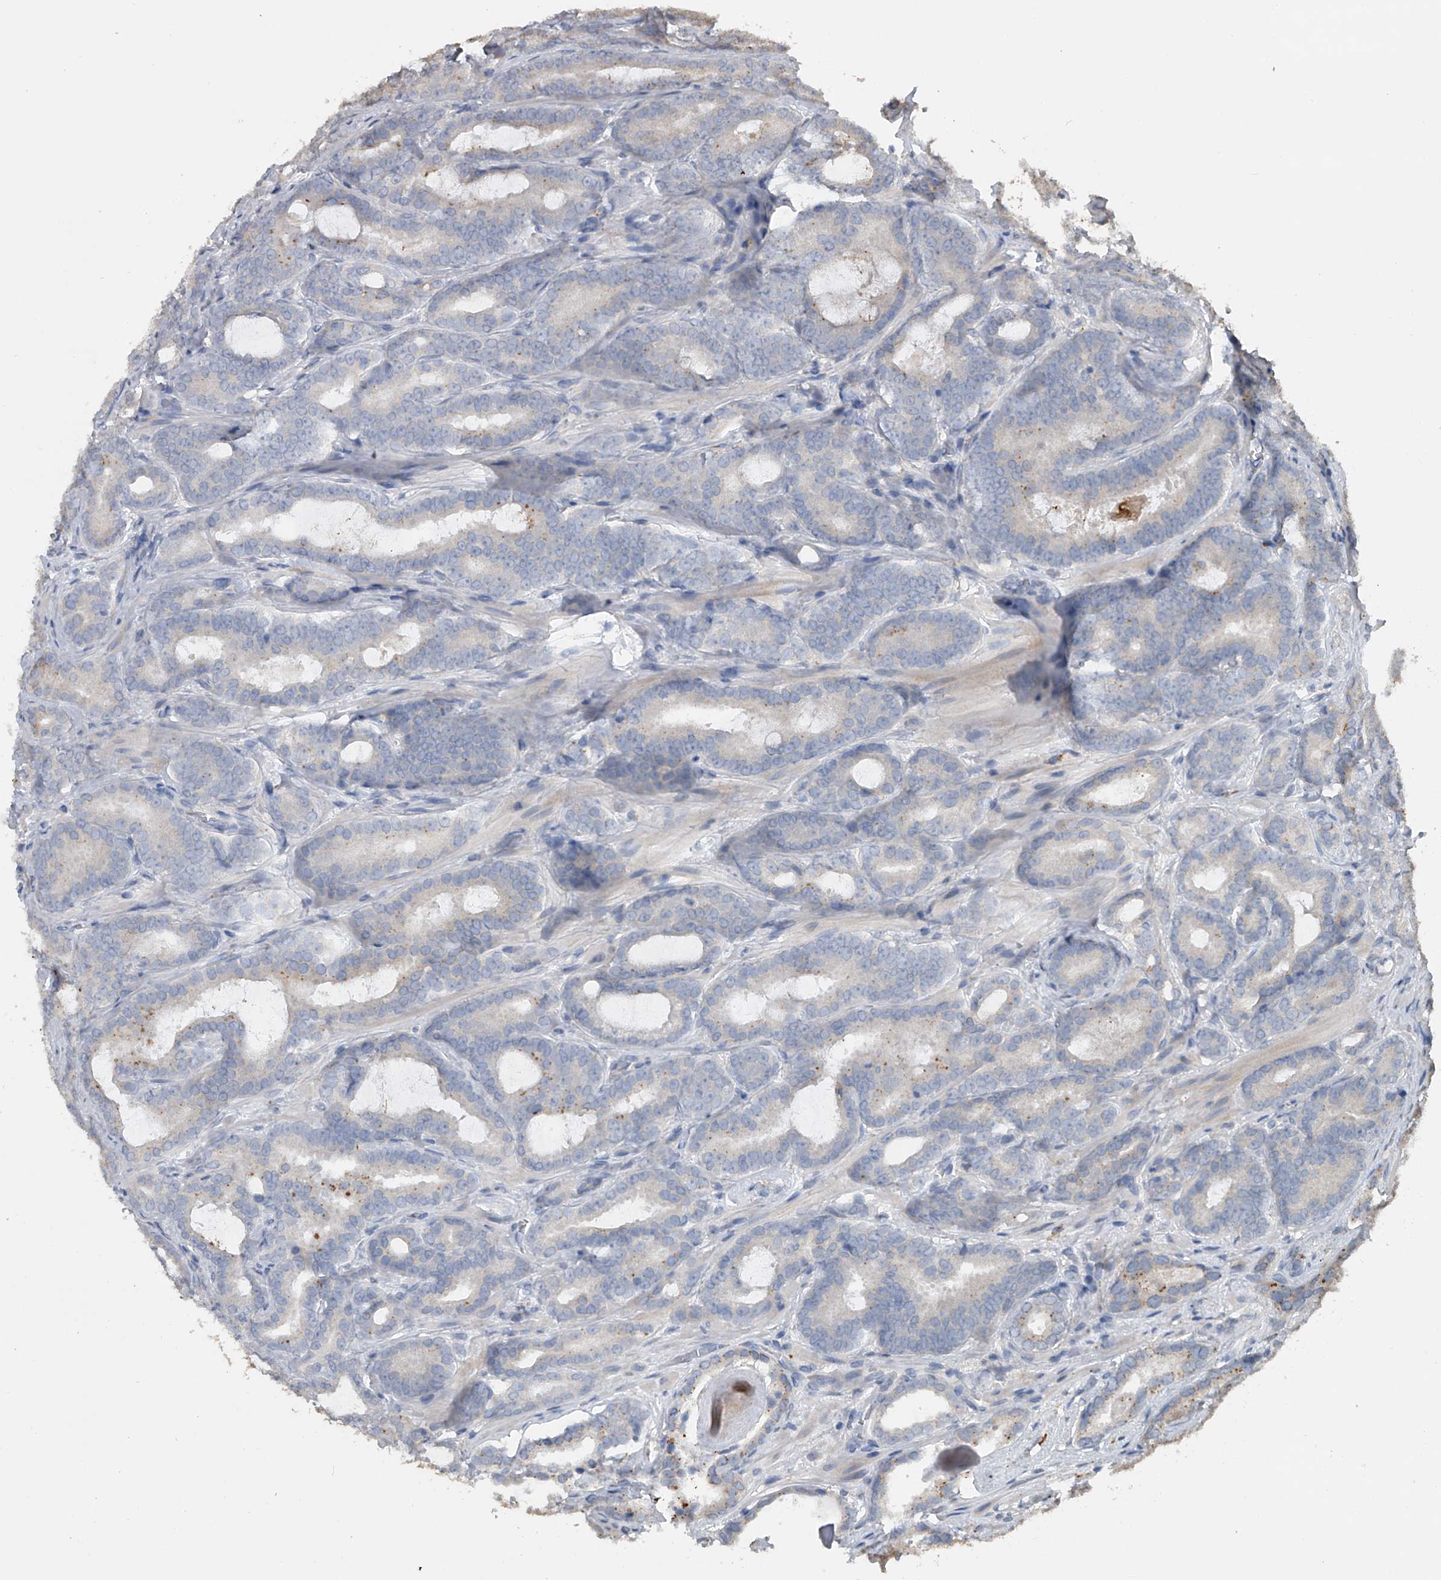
{"staining": {"intensity": "moderate", "quantity": "<25%", "location": "cytoplasmic/membranous"}, "tissue": "prostate cancer", "cell_type": "Tumor cells", "image_type": "cancer", "snomed": [{"axis": "morphology", "description": "Adenocarcinoma, High grade"}, {"axis": "topography", "description": "Prostate"}], "caption": "This is a histology image of immunohistochemistry (IHC) staining of prostate adenocarcinoma (high-grade), which shows moderate positivity in the cytoplasmic/membranous of tumor cells.", "gene": "DOCK9", "patient": {"sex": "male", "age": 66}}